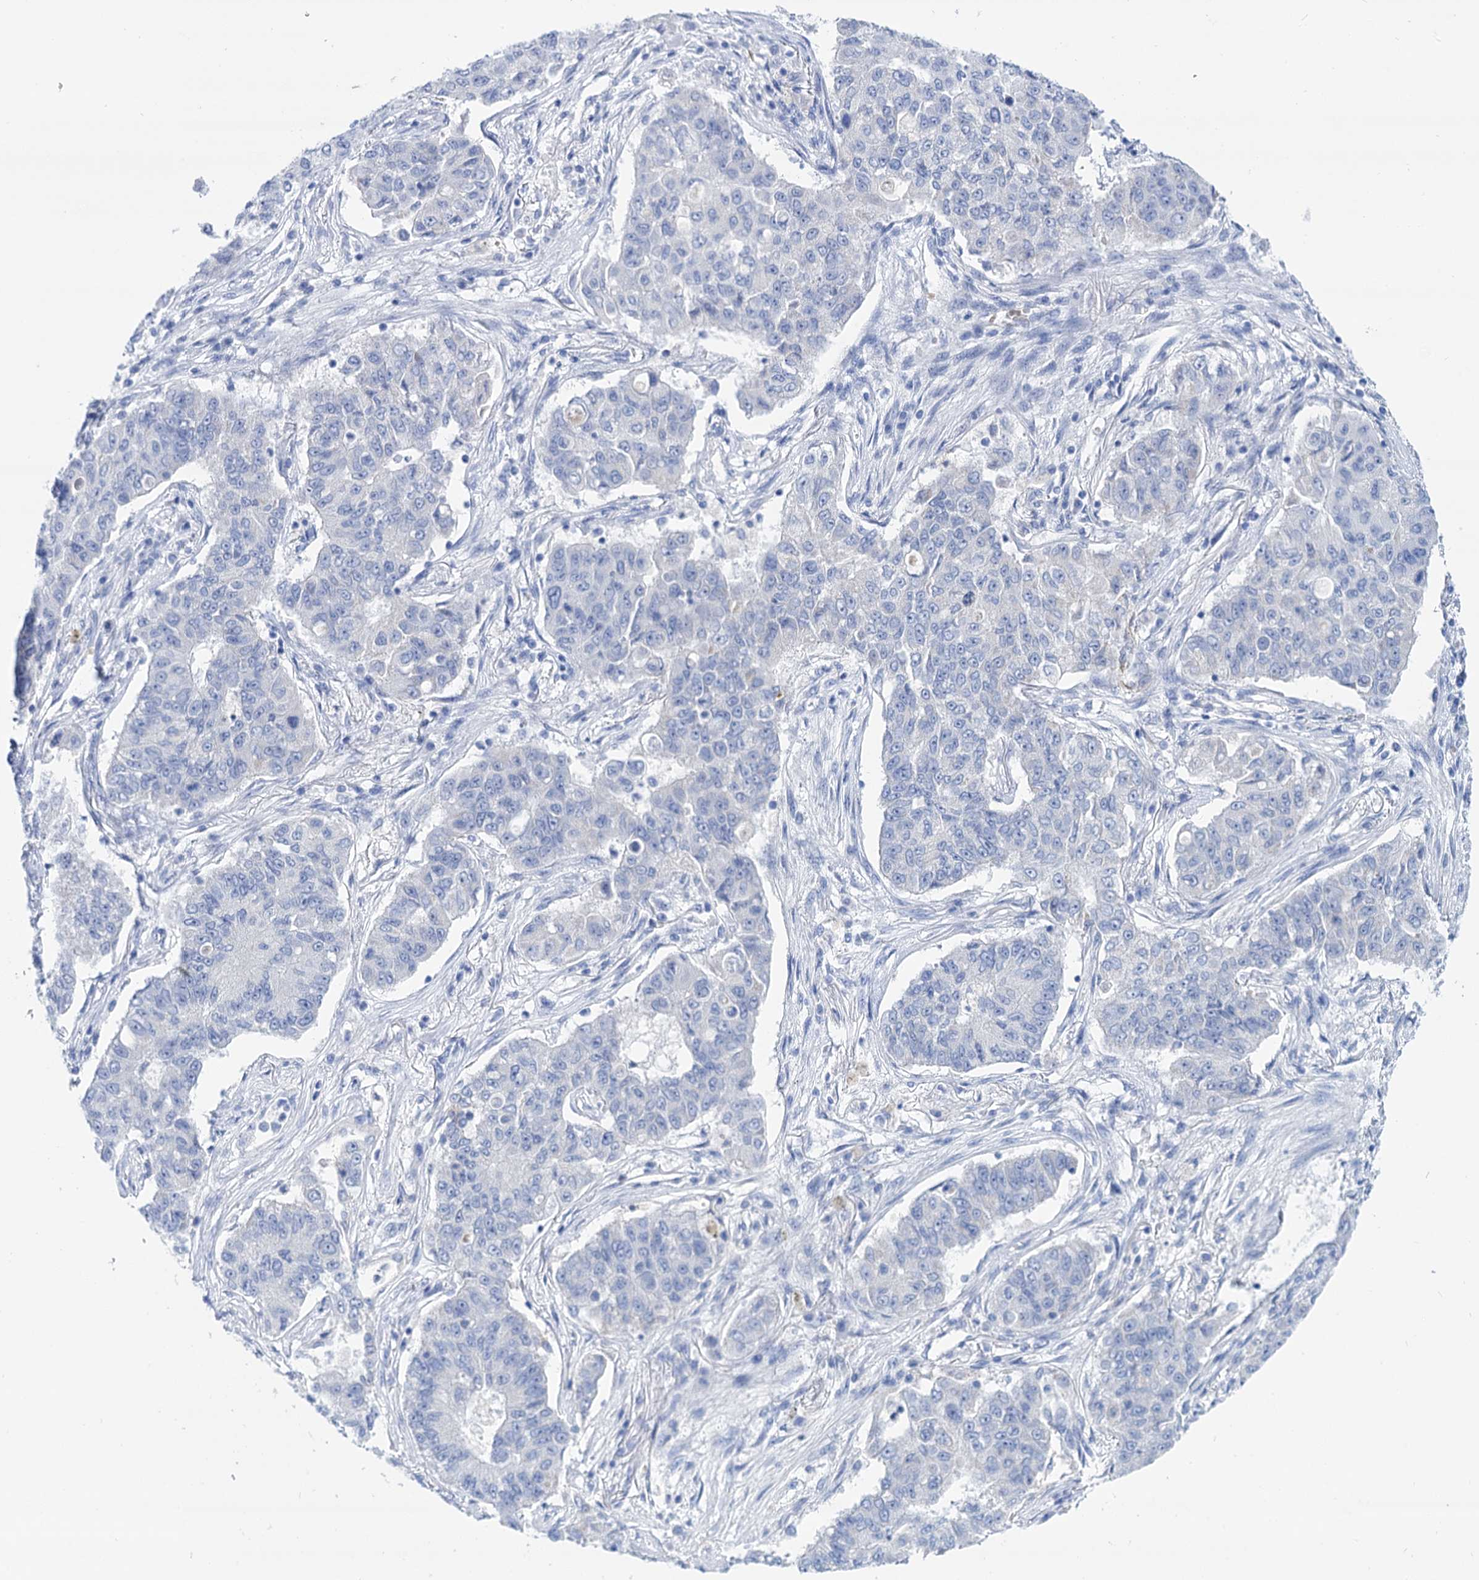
{"staining": {"intensity": "negative", "quantity": "none", "location": "none"}, "tissue": "lung cancer", "cell_type": "Tumor cells", "image_type": "cancer", "snomed": [{"axis": "morphology", "description": "Squamous cell carcinoma, NOS"}, {"axis": "topography", "description": "Lung"}], "caption": "Immunohistochemical staining of human lung cancer (squamous cell carcinoma) shows no significant staining in tumor cells.", "gene": "YARS2", "patient": {"sex": "male", "age": 74}}